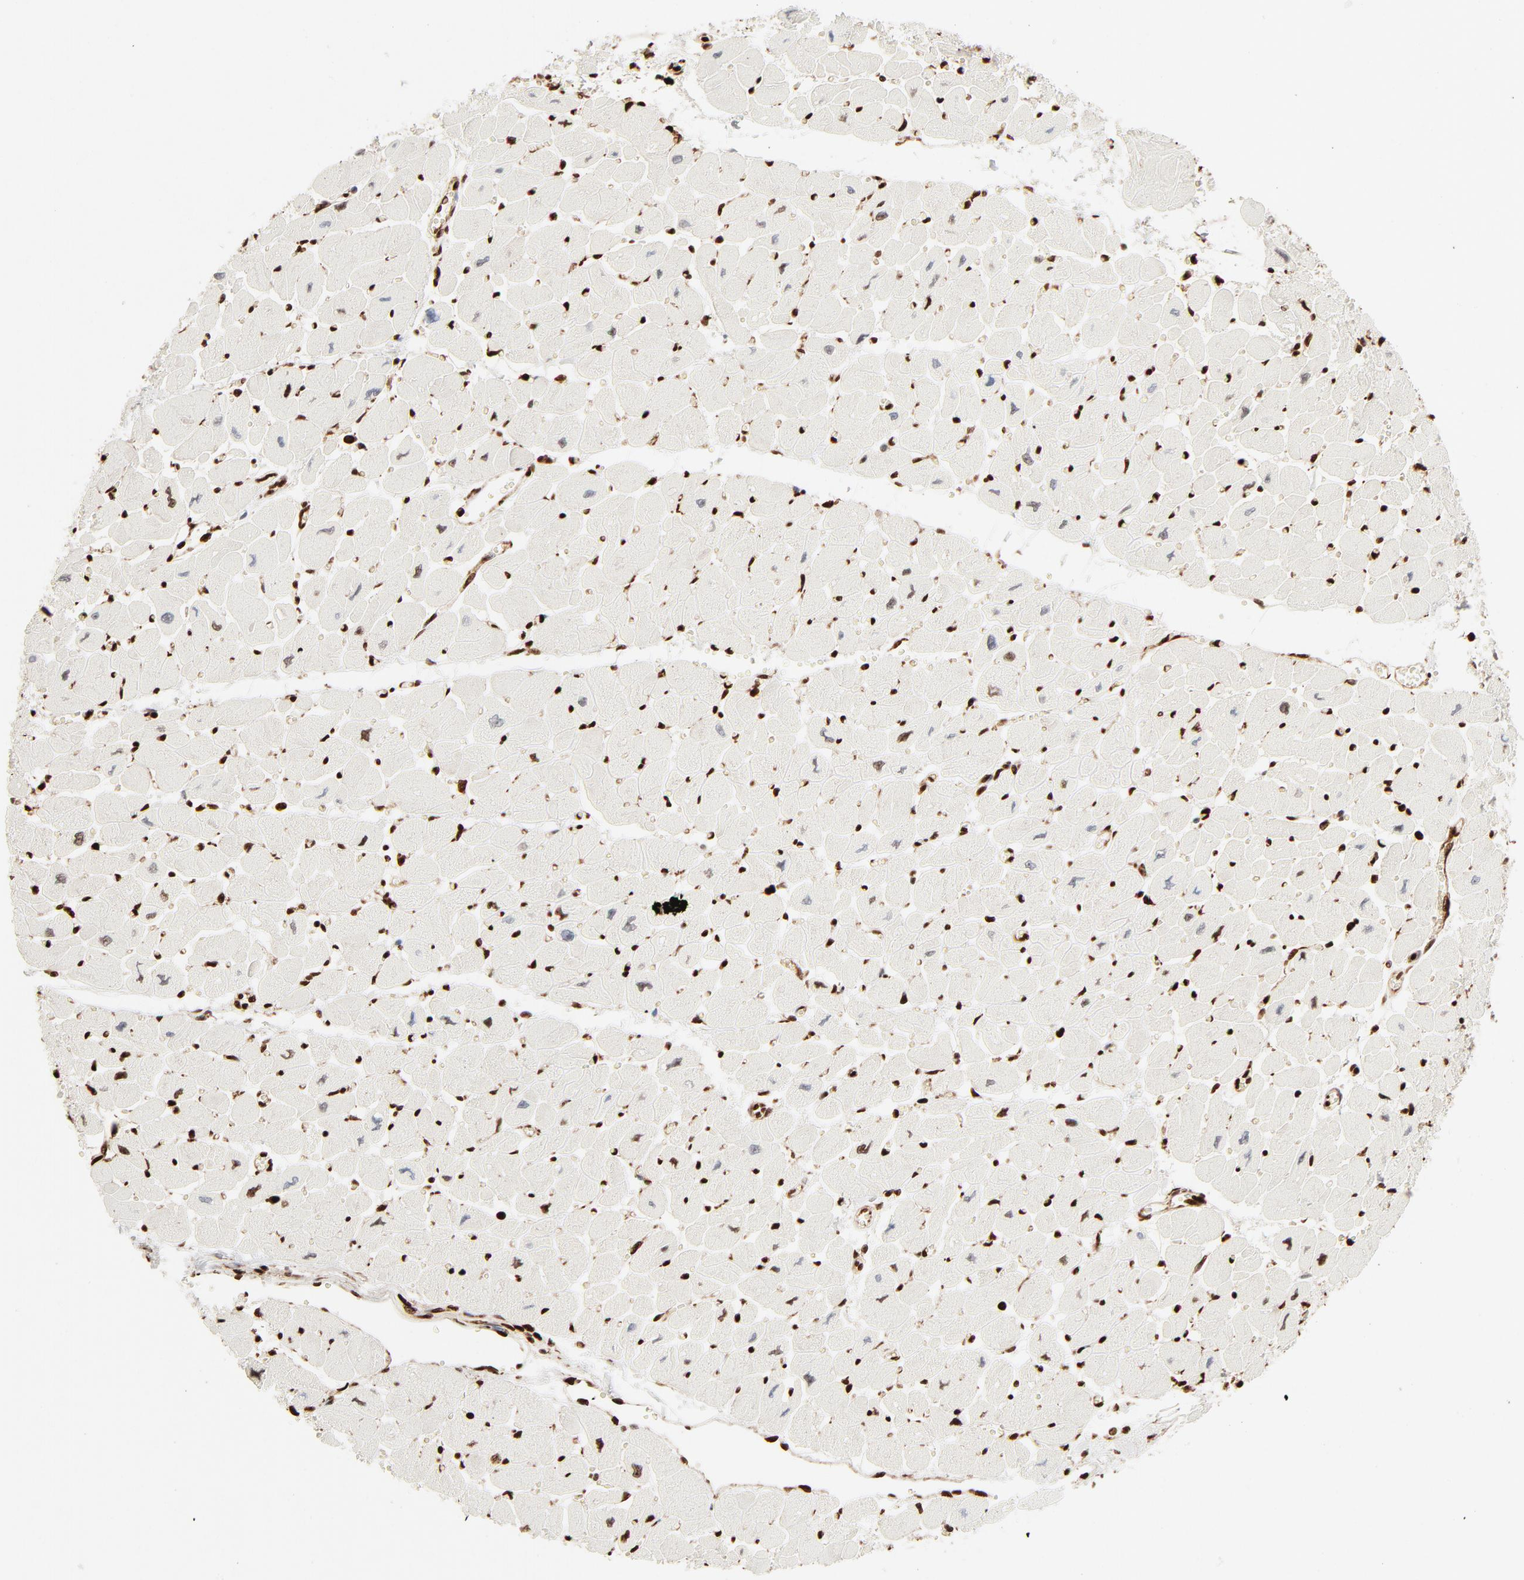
{"staining": {"intensity": "strong", "quantity": ">75%", "location": "nuclear"}, "tissue": "heart muscle", "cell_type": "Cardiomyocytes", "image_type": "normal", "snomed": [{"axis": "morphology", "description": "Normal tissue, NOS"}, {"axis": "topography", "description": "Heart"}], "caption": "Heart muscle stained with DAB (3,3'-diaminobenzidine) immunohistochemistry shows high levels of strong nuclear staining in approximately >75% of cardiomyocytes.", "gene": "HMGB1", "patient": {"sex": "female", "age": 54}}